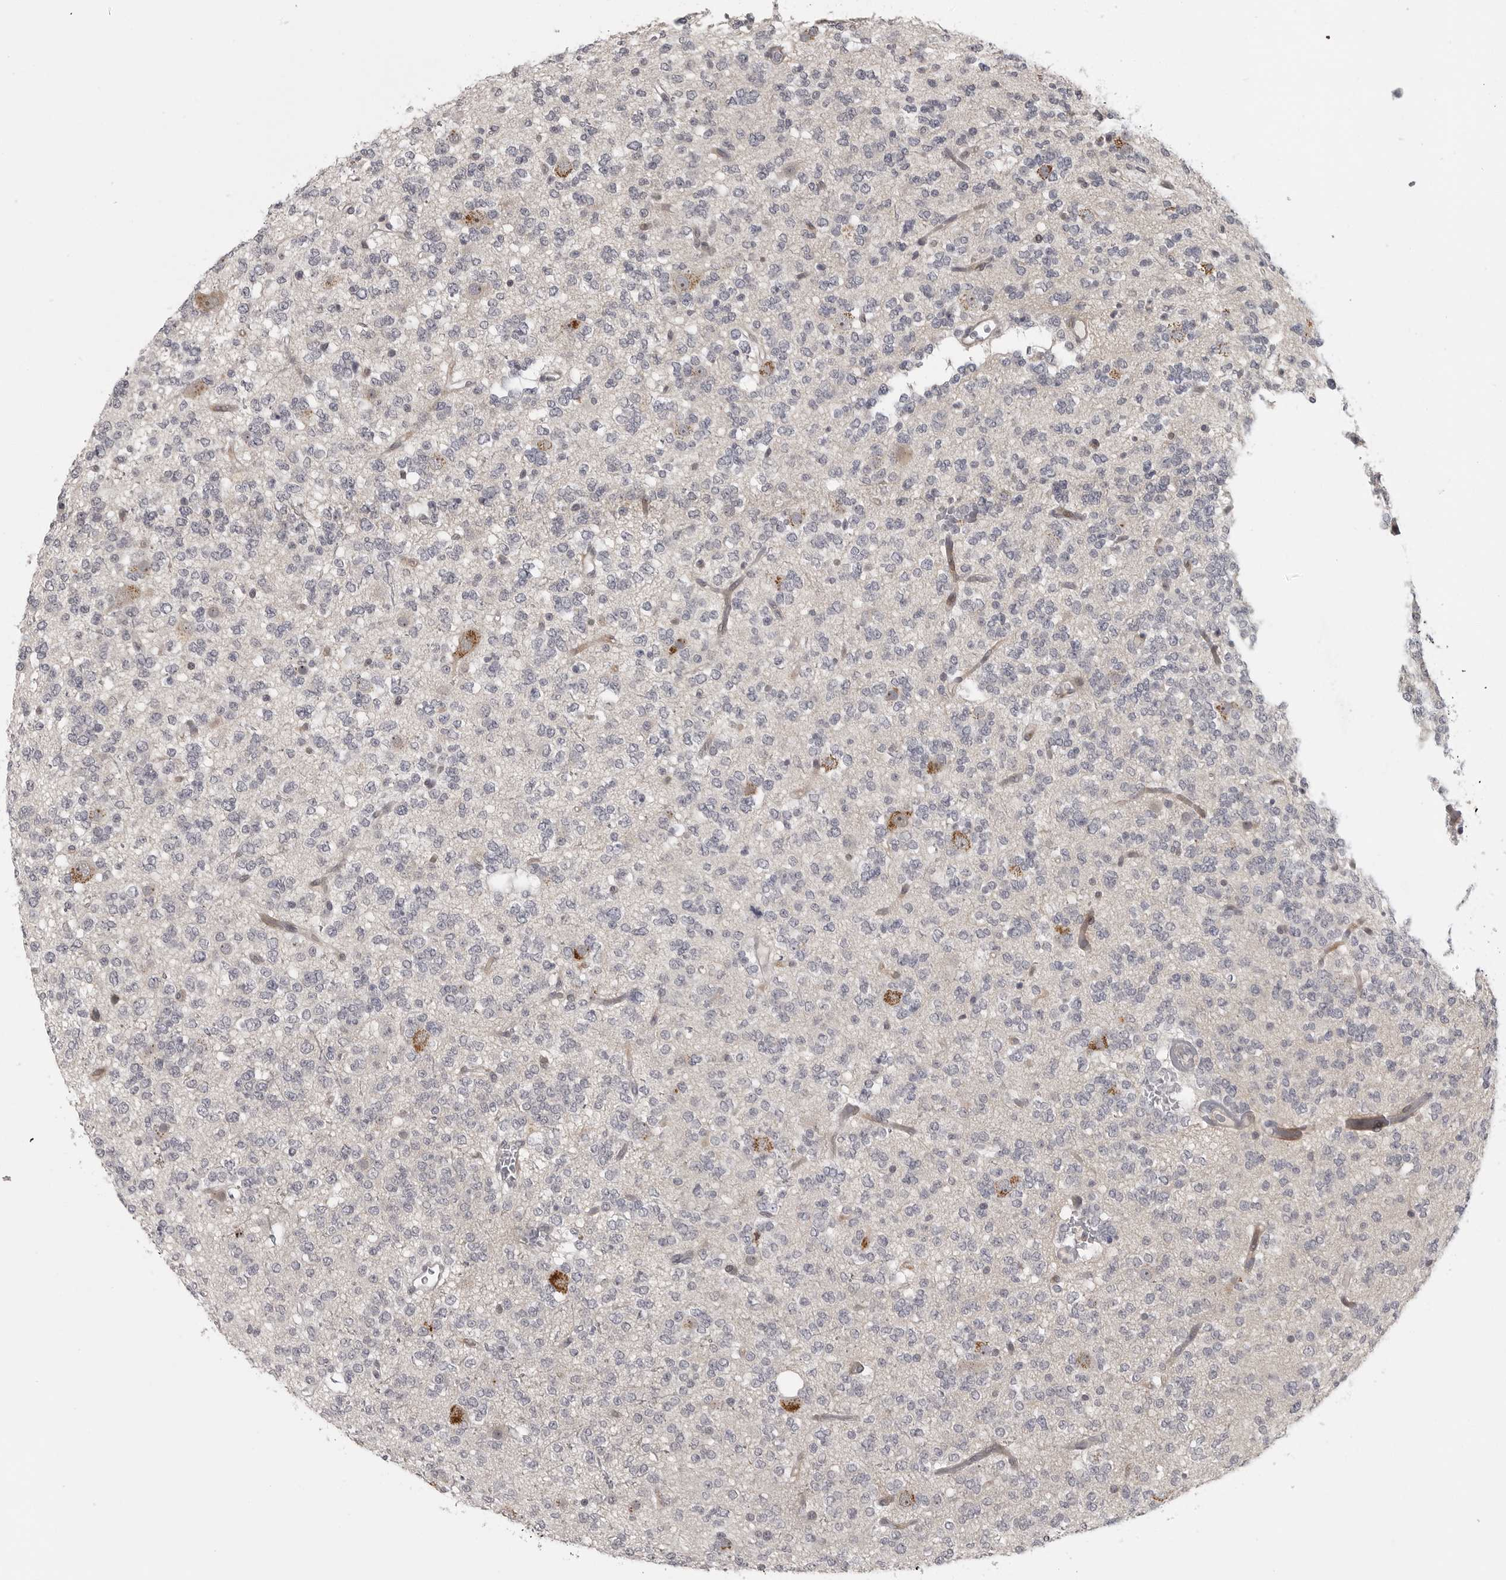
{"staining": {"intensity": "negative", "quantity": "none", "location": "none"}, "tissue": "glioma", "cell_type": "Tumor cells", "image_type": "cancer", "snomed": [{"axis": "morphology", "description": "Glioma, malignant, Low grade"}, {"axis": "topography", "description": "Brain"}], "caption": "Immunohistochemistry (IHC) of glioma displays no positivity in tumor cells. (Stains: DAB IHC with hematoxylin counter stain, Microscopy: brightfield microscopy at high magnification).", "gene": "UROD", "patient": {"sex": "male", "age": 38}}